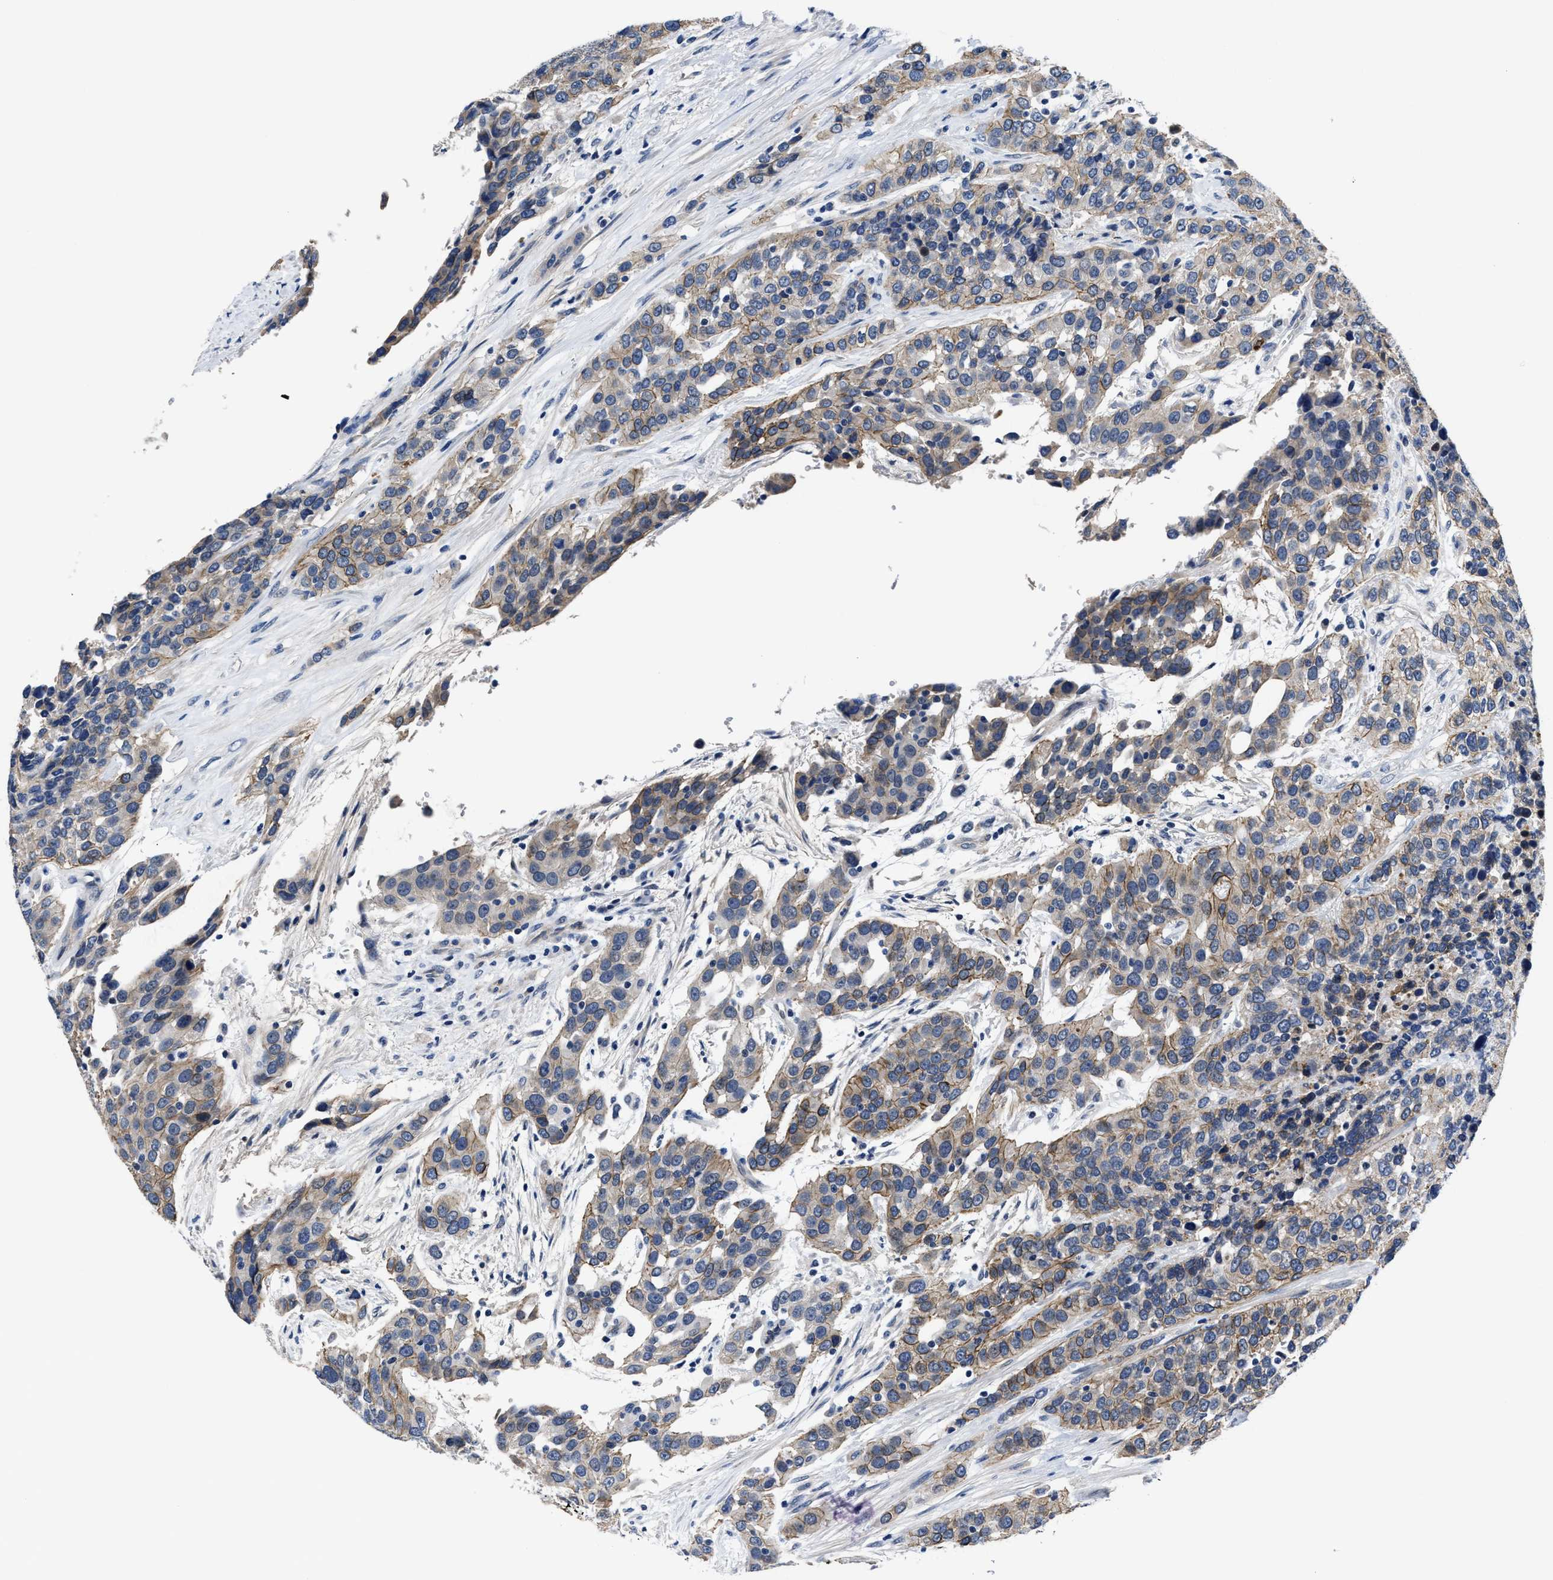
{"staining": {"intensity": "weak", "quantity": "25%-75%", "location": "cytoplasmic/membranous"}, "tissue": "urothelial cancer", "cell_type": "Tumor cells", "image_type": "cancer", "snomed": [{"axis": "morphology", "description": "Urothelial carcinoma, High grade"}, {"axis": "topography", "description": "Urinary bladder"}], "caption": "Brown immunohistochemical staining in human high-grade urothelial carcinoma reveals weak cytoplasmic/membranous staining in about 25%-75% of tumor cells.", "gene": "GHITM", "patient": {"sex": "female", "age": 80}}